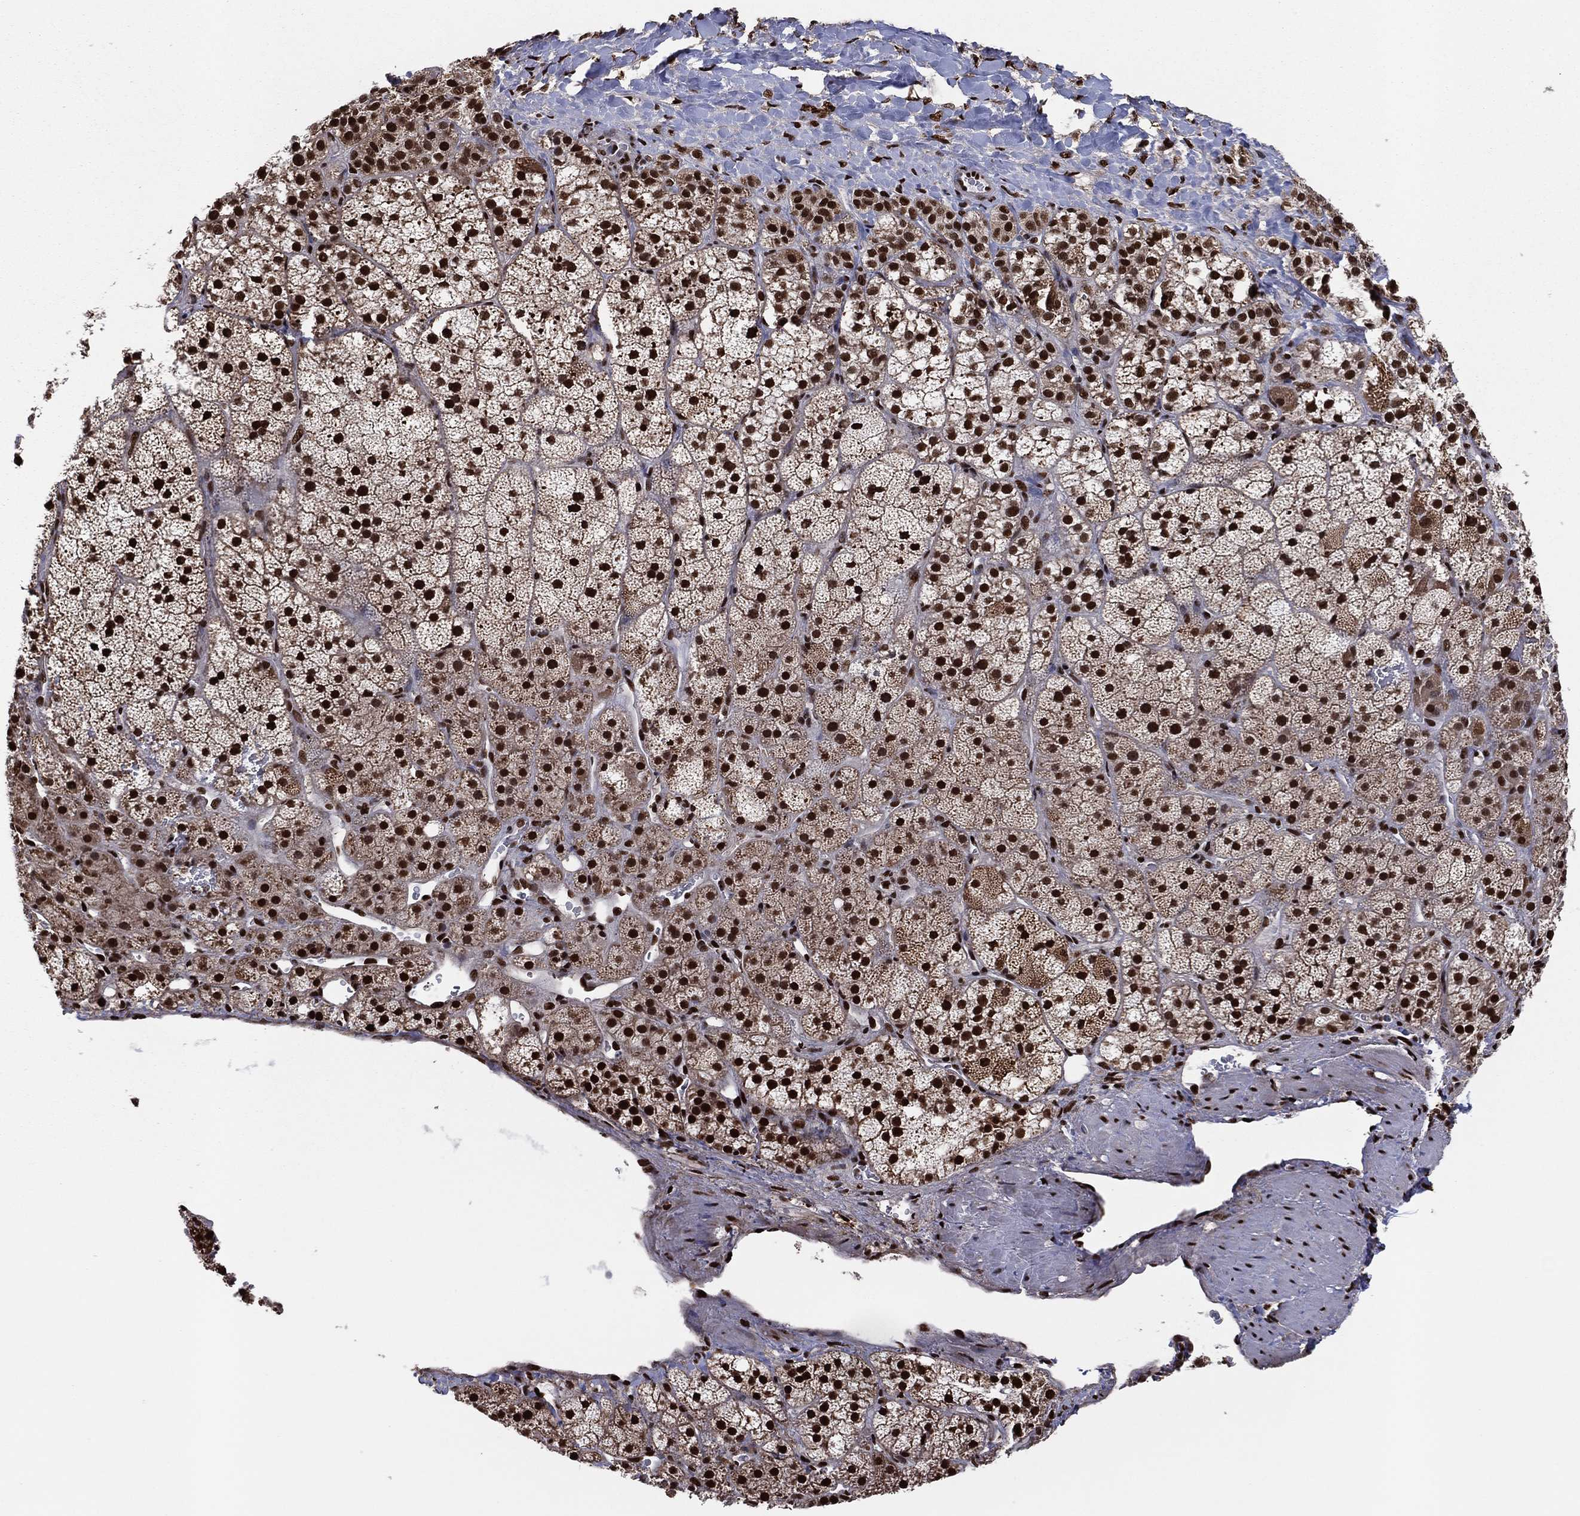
{"staining": {"intensity": "strong", "quantity": ">75%", "location": "nuclear"}, "tissue": "adrenal gland", "cell_type": "Glandular cells", "image_type": "normal", "snomed": [{"axis": "morphology", "description": "Normal tissue, NOS"}, {"axis": "topography", "description": "Adrenal gland"}], "caption": "DAB immunohistochemical staining of normal adrenal gland shows strong nuclear protein expression in about >75% of glandular cells.", "gene": "TP53BP1", "patient": {"sex": "male", "age": 57}}